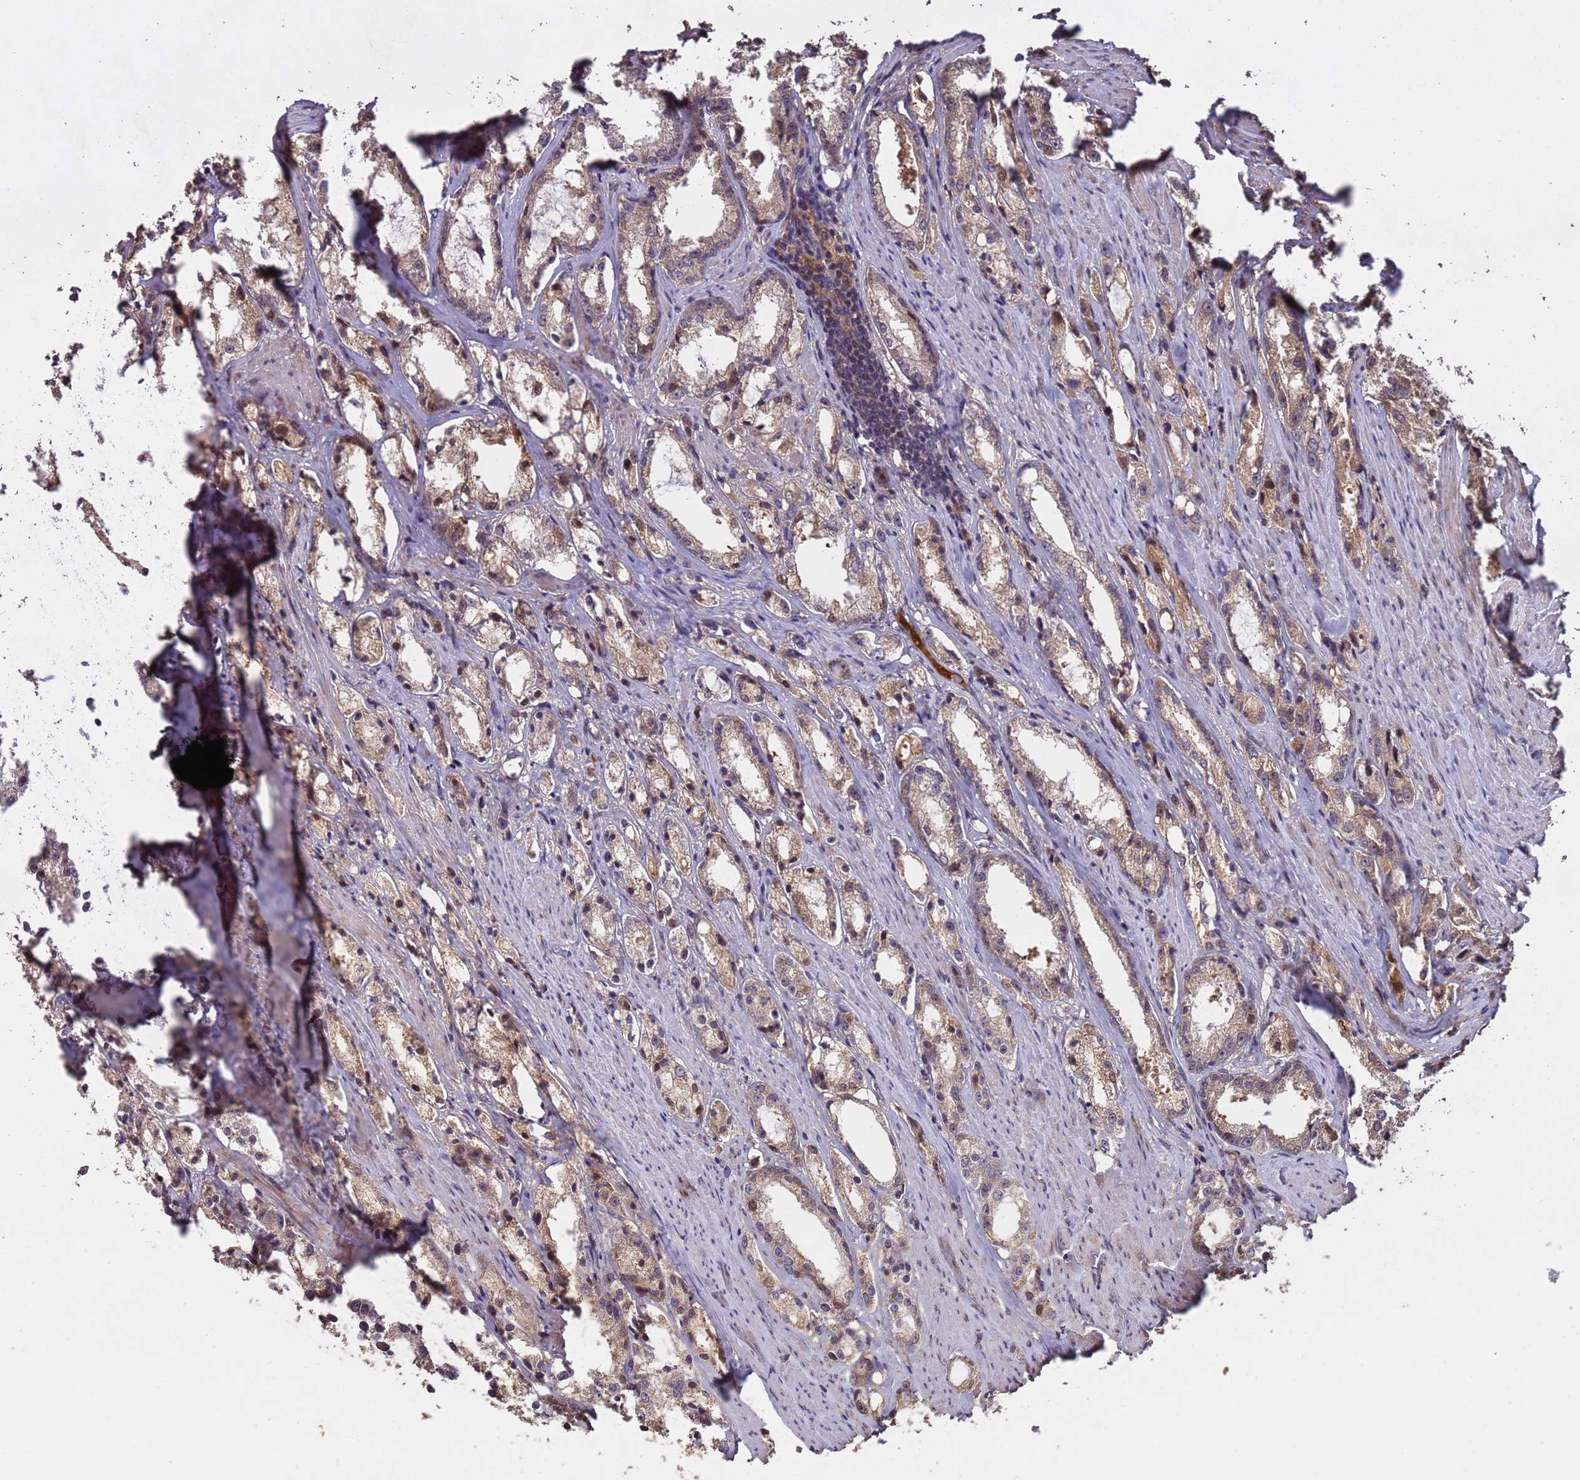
{"staining": {"intensity": "weak", "quantity": "25%-75%", "location": "cytoplasmic/membranous"}, "tissue": "prostate cancer", "cell_type": "Tumor cells", "image_type": "cancer", "snomed": [{"axis": "morphology", "description": "Adenocarcinoma, High grade"}, {"axis": "topography", "description": "Prostate"}], "caption": "IHC photomicrograph of neoplastic tissue: high-grade adenocarcinoma (prostate) stained using IHC displays low levels of weak protein expression localized specifically in the cytoplasmic/membranous of tumor cells, appearing as a cytoplasmic/membranous brown color.", "gene": "CCDC184", "patient": {"sex": "male", "age": 66}}